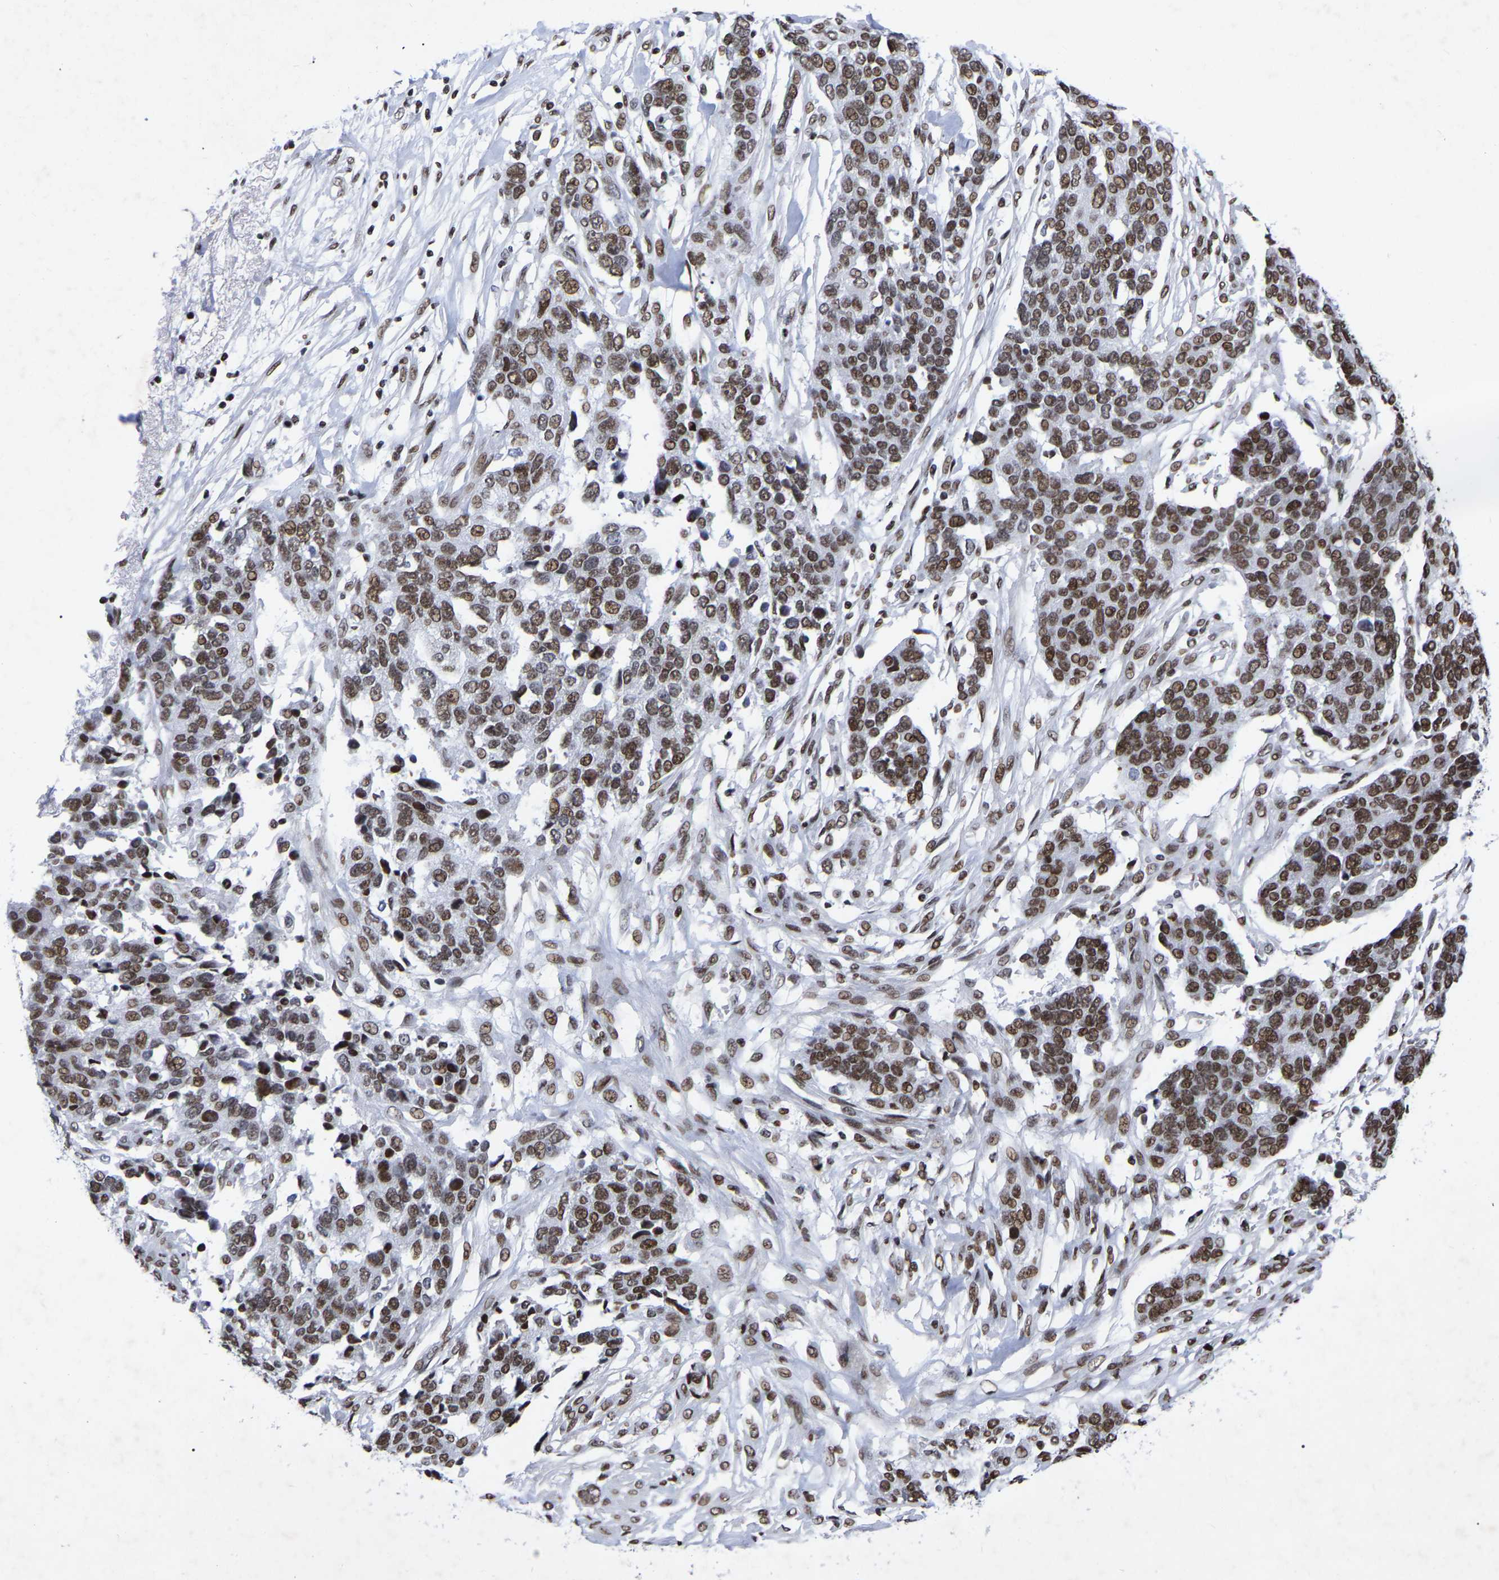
{"staining": {"intensity": "moderate", "quantity": ">75%", "location": "nuclear"}, "tissue": "ovarian cancer", "cell_type": "Tumor cells", "image_type": "cancer", "snomed": [{"axis": "morphology", "description": "Cystadenocarcinoma, serous, NOS"}, {"axis": "topography", "description": "Ovary"}], "caption": "DAB (3,3'-diaminobenzidine) immunohistochemical staining of human serous cystadenocarcinoma (ovarian) shows moderate nuclear protein expression in approximately >75% of tumor cells. Ihc stains the protein in brown and the nuclei are stained blue.", "gene": "PRCC", "patient": {"sex": "female", "age": 44}}